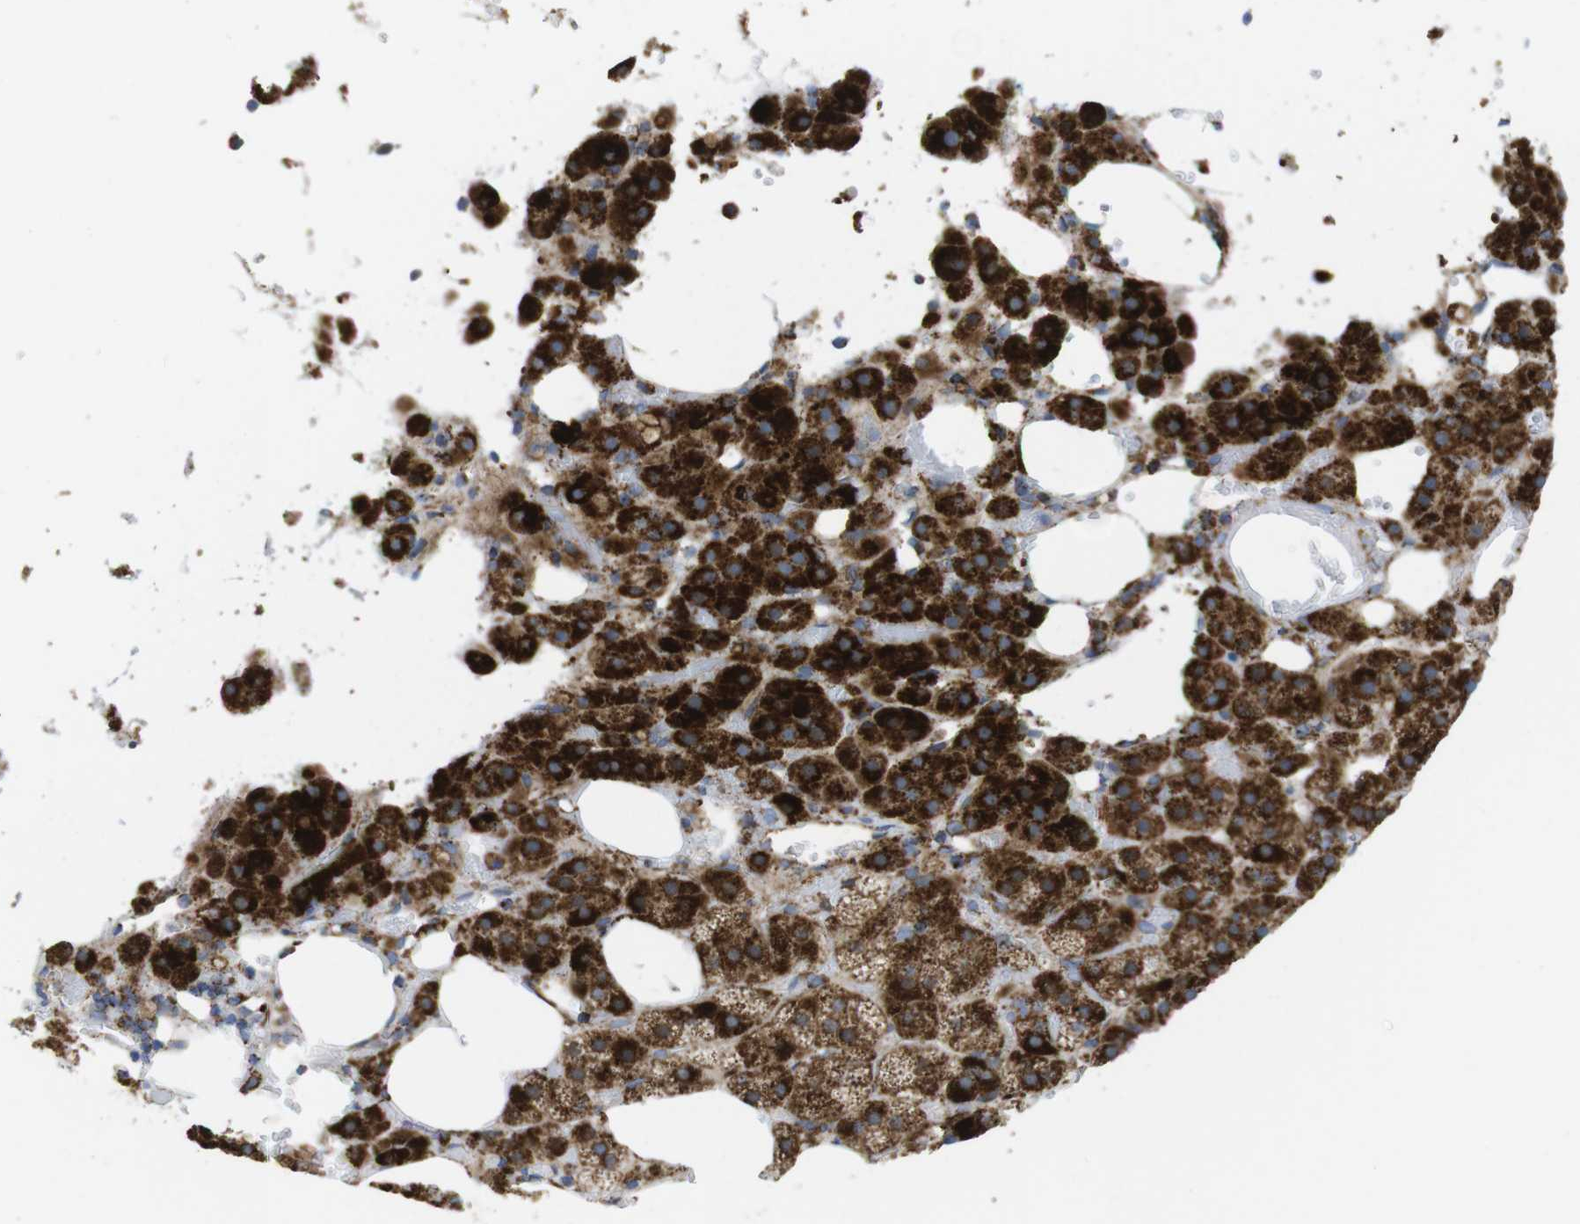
{"staining": {"intensity": "strong", "quantity": ">75%", "location": "cytoplasmic/membranous"}, "tissue": "adrenal gland", "cell_type": "Glandular cells", "image_type": "normal", "snomed": [{"axis": "morphology", "description": "Normal tissue, NOS"}, {"axis": "topography", "description": "Adrenal gland"}], "caption": "About >75% of glandular cells in normal adrenal gland display strong cytoplasmic/membranous protein staining as visualized by brown immunohistochemical staining.", "gene": "TMEM192", "patient": {"sex": "female", "age": 59}}